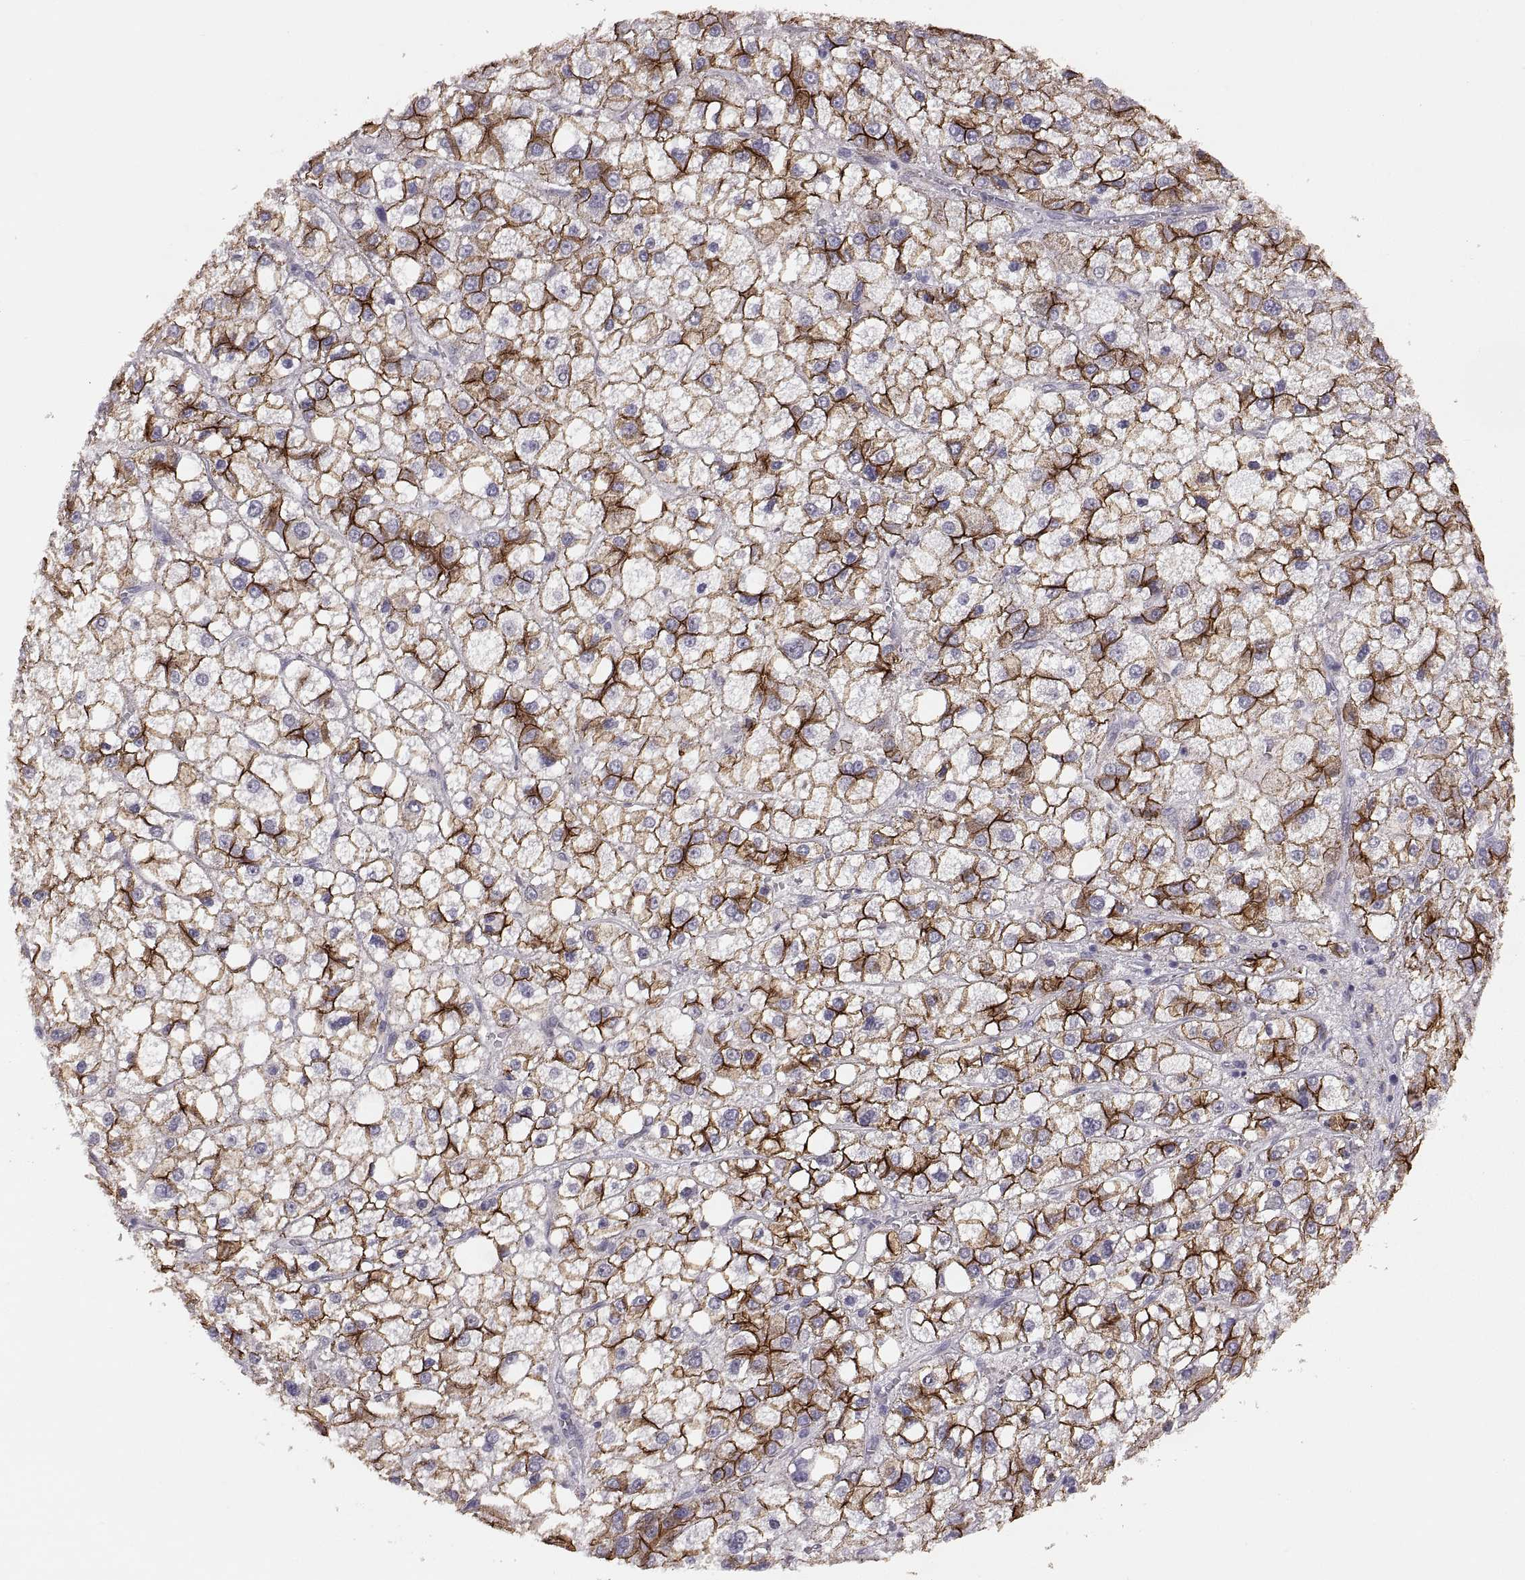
{"staining": {"intensity": "strong", "quantity": "25%-75%", "location": "cytoplasmic/membranous"}, "tissue": "liver cancer", "cell_type": "Tumor cells", "image_type": "cancer", "snomed": [{"axis": "morphology", "description": "Carcinoma, Hepatocellular, NOS"}, {"axis": "topography", "description": "Liver"}], "caption": "Brown immunohistochemical staining in liver hepatocellular carcinoma shows strong cytoplasmic/membranous positivity in approximately 25%-75% of tumor cells.", "gene": "CDH2", "patient": {"sex": "male", "age": 73}}